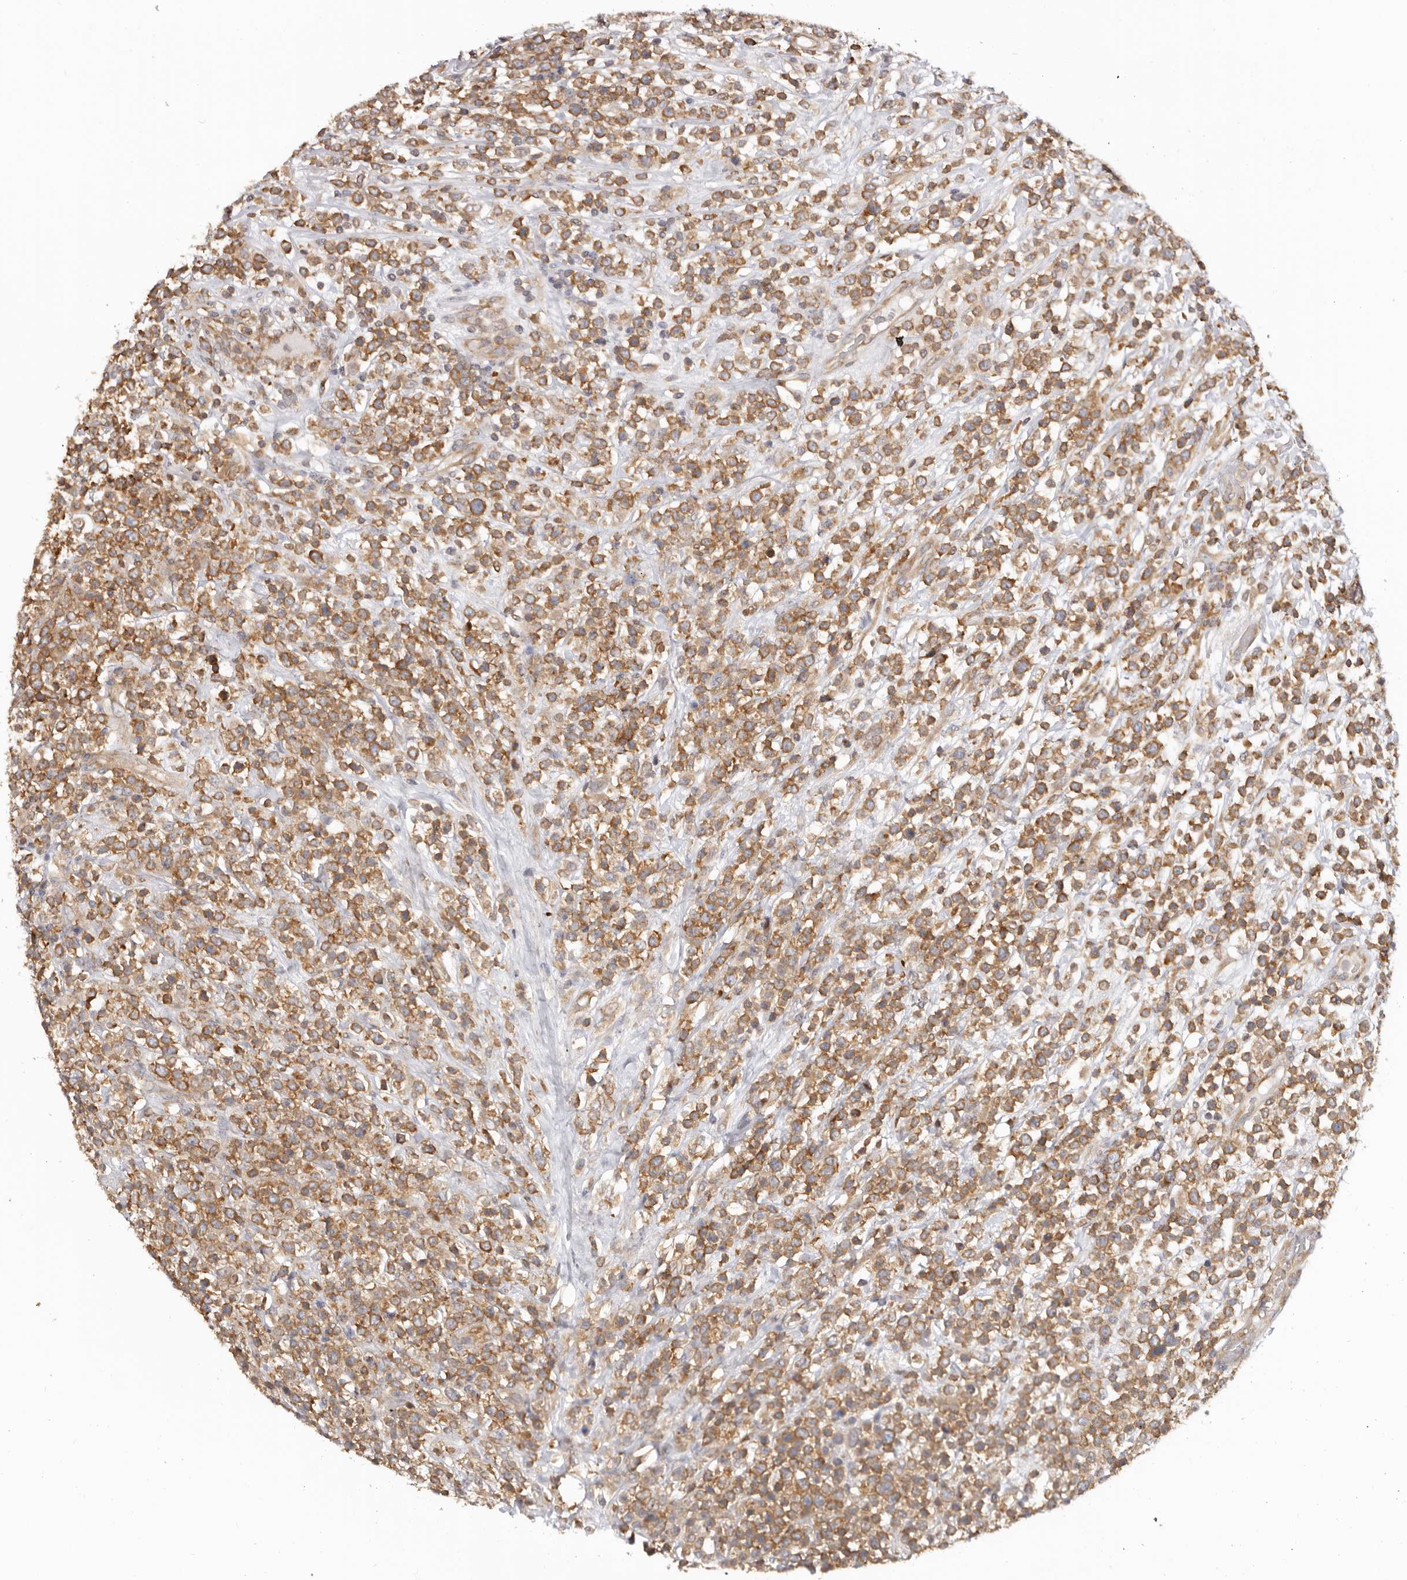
{"staining": {"intensity": "moderate", "quantity": ">75%", "location": "cytoplasmic/membranous"}, "tissue": "lymphoma", "cell_type": "Tumor cells", "image_type": "cancer", "snomed": [{"axis": "morphology", "description": "Malignant lymphoma, non-Hodgkin's type, High grade"}, {"axis": "topography", "description": "Colon"}], "caption": "This is an image of immunohistochemistry staining of lymphoma, which shows moderate expression in the cytoplasmic/membranous of tumor cells.", "gene": "EEF1E1", "patient": {"sex": "female", "age": 53}}